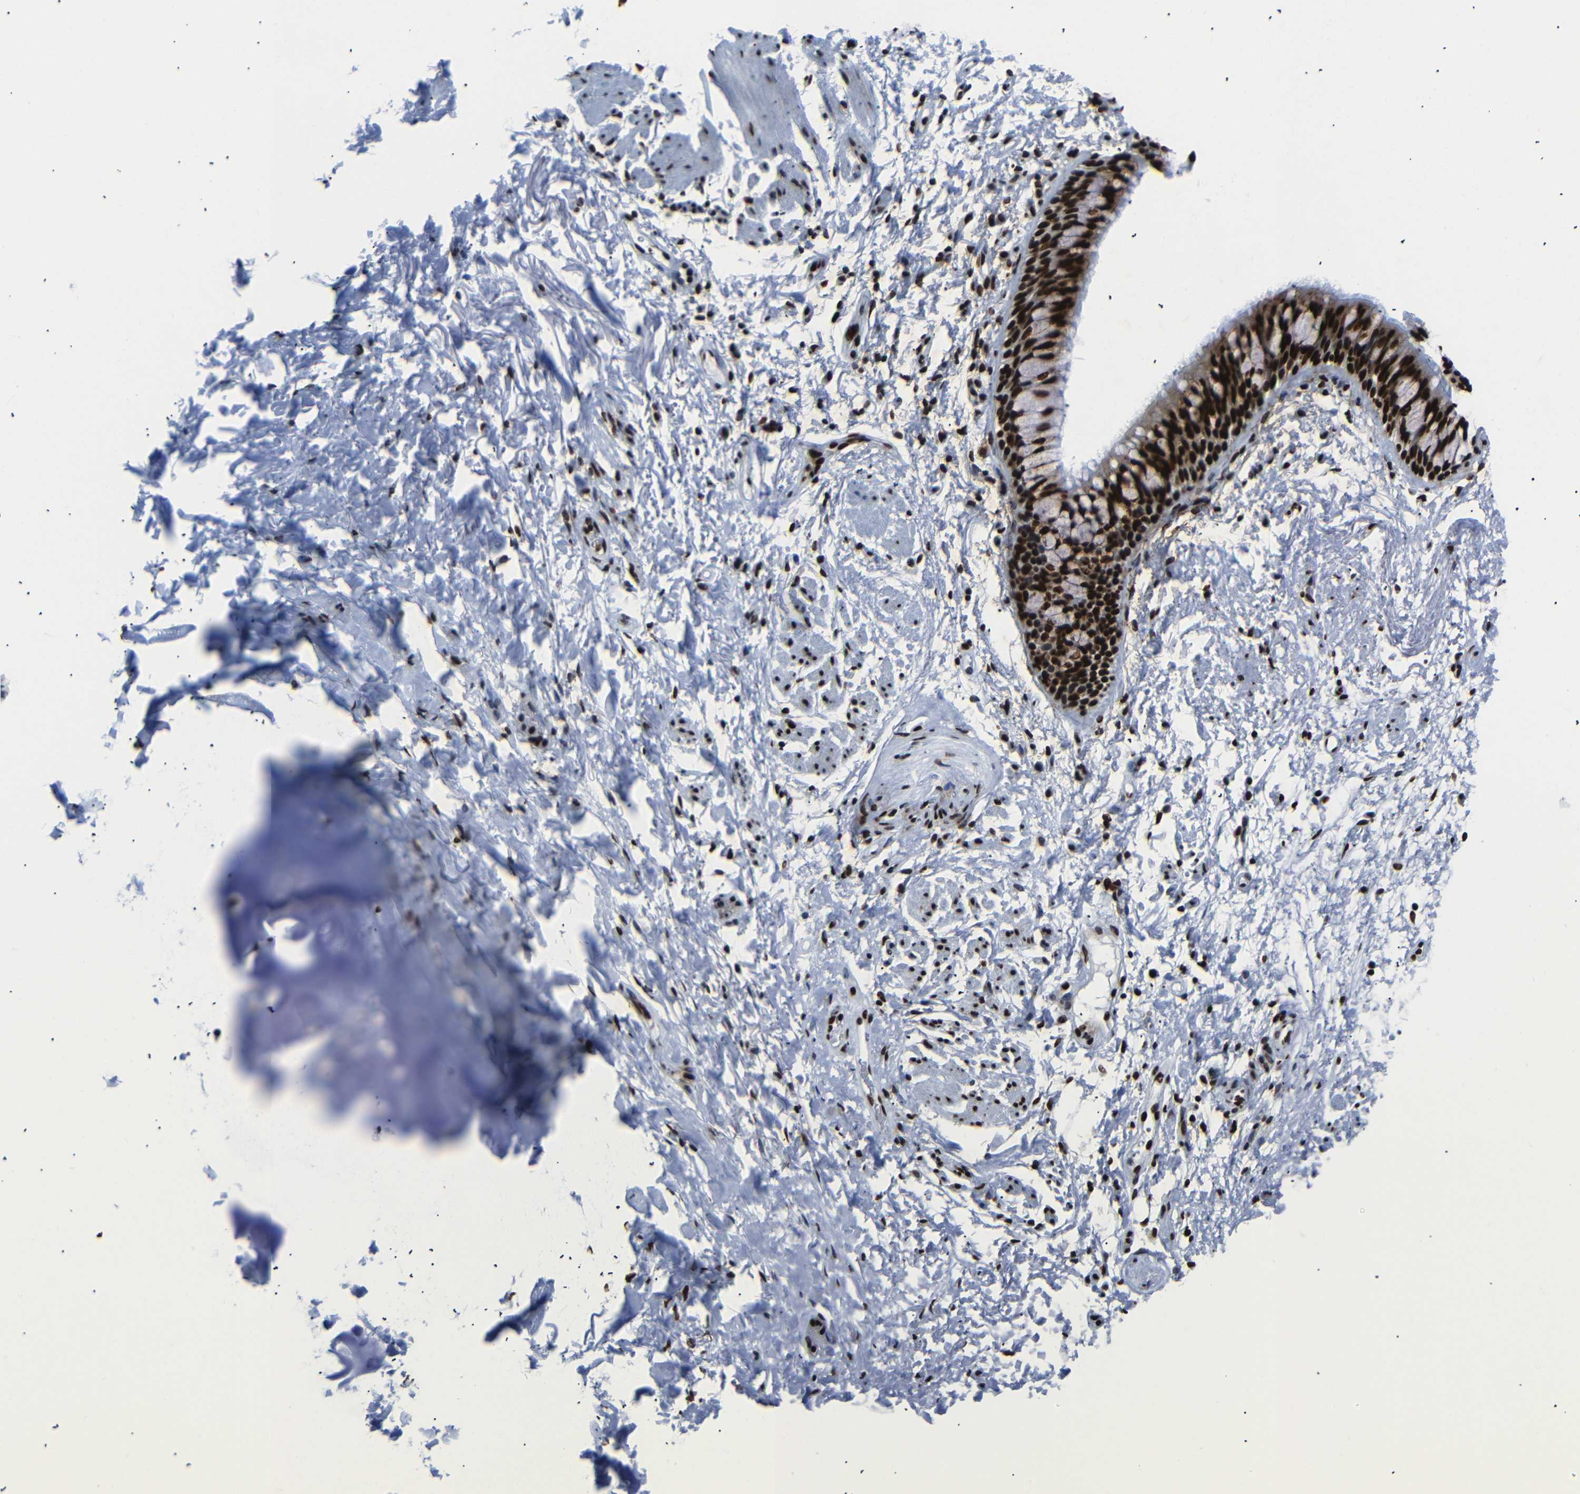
{"staining": {"intensity": "strong", "quantity": ">75%", "location": "nuclear"}, "tissue": "adipose tissue", "cell_type": "Adipocytes", "image_type": "normal", "snomed": [{"axis": "morphology", "description": "Normal tissue, NOS"}, {"axis": "topography", "description": "Cartilage tissue"}, {"axis": "topography", "description": "Bronchus"}], "caption": "Immunohistochemistry (DAB) staining of normal human adipose tissue displays strong nuclear protein positivity in approximately >75% of adipocytes.", "gene": "SRSF1", "patient": {"sex": "female", "age": 73}}